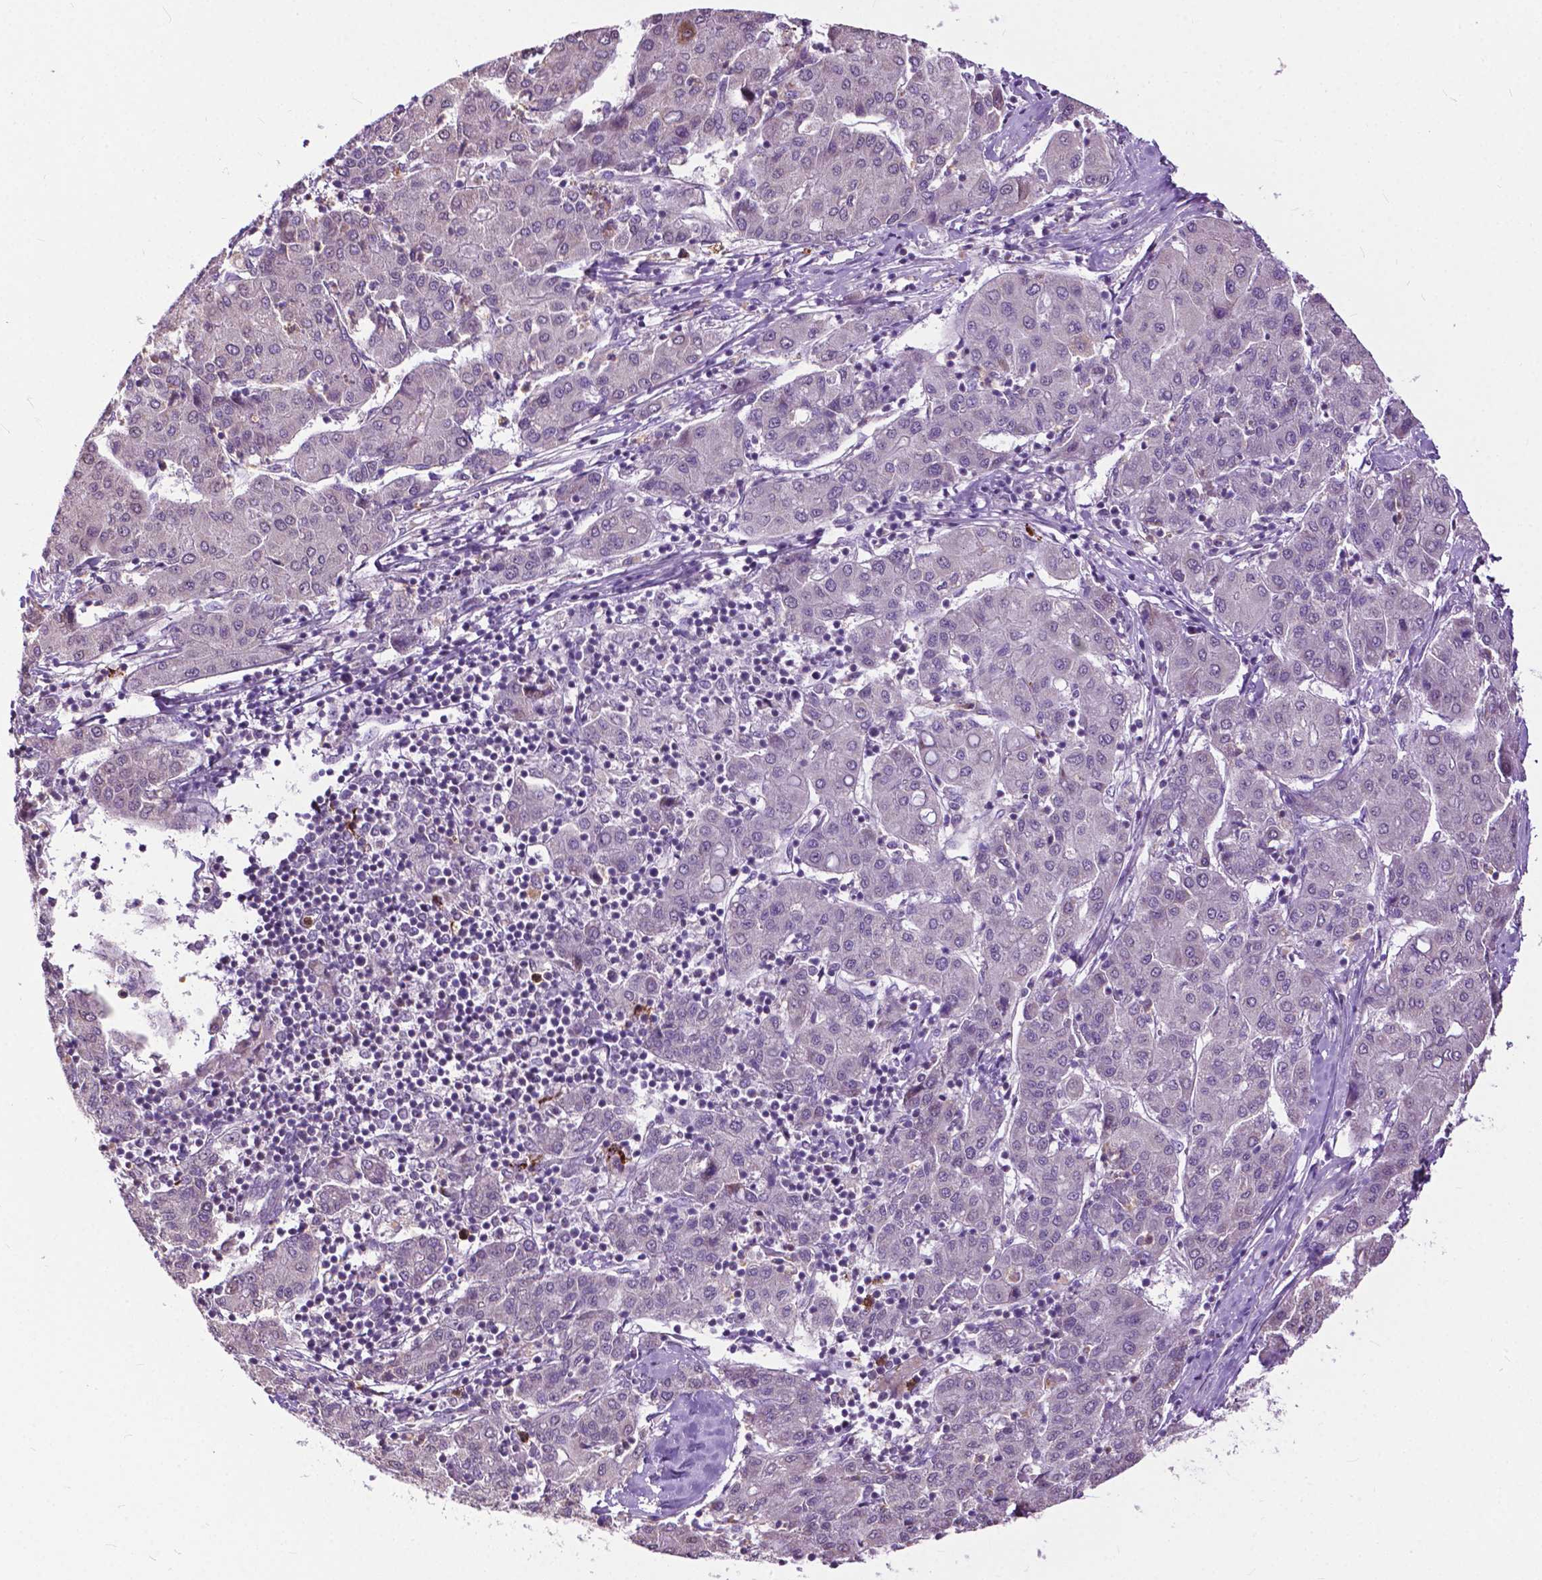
{"staining": {"intensity": "negative", "quantity": "none", "location": "none"}, "tissue": "liver cancer", "cell_type": "Tumor cells", "image_type": "cancer", "snomed": [{"axis": "morphology", "description": "Carcinoma, Hepatocellular, NOS"}, {"axis": "topography", "description": "Liver"}], "caption": "This image is of liver cancer (hepatocellular carcinoma) stained with immunohistochemistry (IHC) to label a protein in brown with the nuclei are counter-stained blue. There is no positivity in tumor cells.", "gene": "TTC9B", "patient": {"sex": "male", "age": 65}}